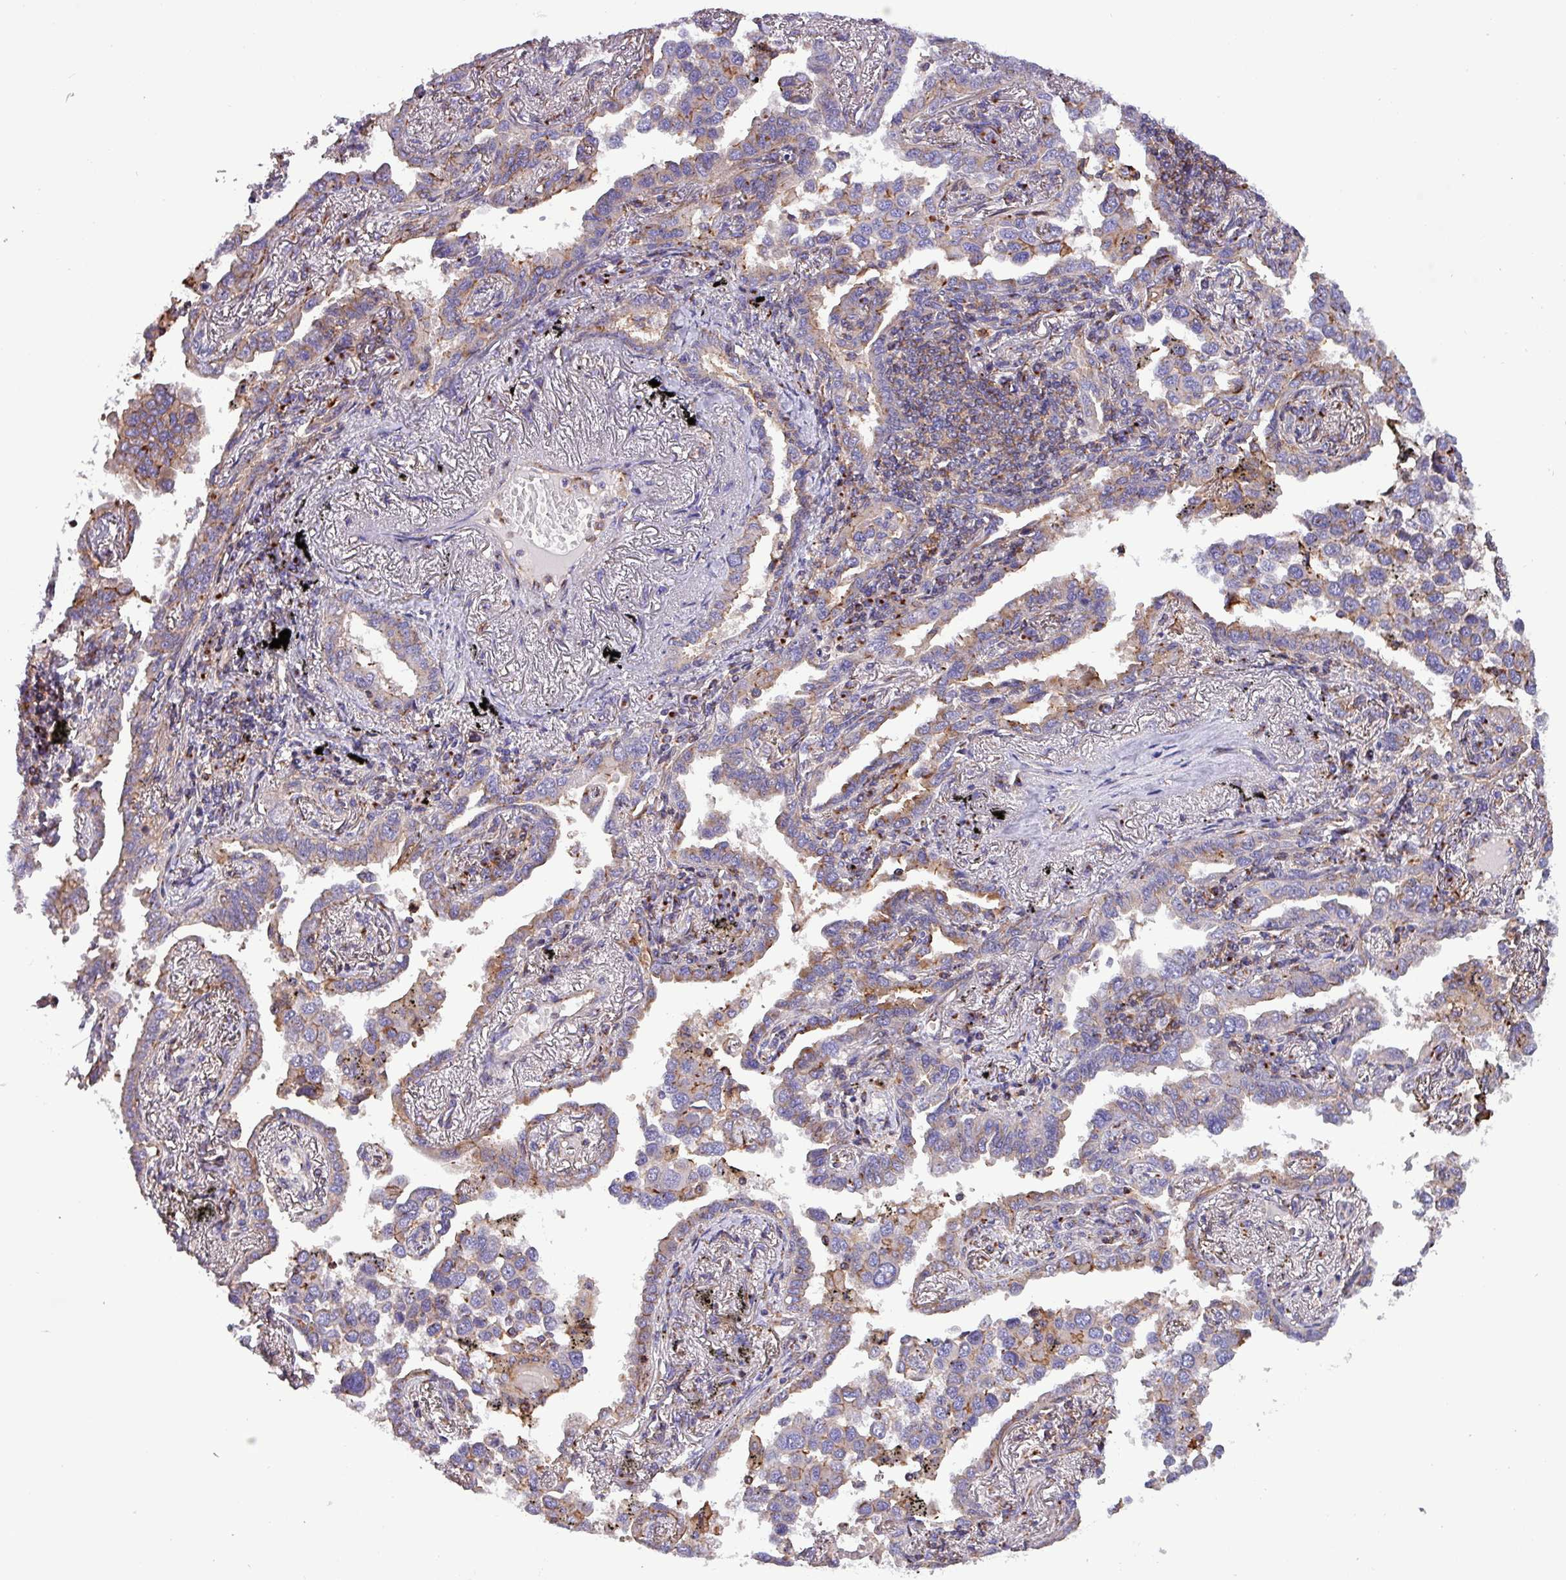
{"staining": {"intensity": "weak", "quantity": "<25%", "location": "cytoplasmic/membranous"}, "tissue": "lung cancer", "cell_type": "Tumor cells", "image_type": "cancer", "snomed": [{"axis": "morphology", "description": "Adenocarcinoma, NOS"}, {"axis": "topography", "description": "Lung"}], "caption": "Immunohistochemistry (IHC) of human lung adenocarcinoma shows no staining in tumor cells.", "gene": "VAMP4", "patient": {"sex": "male", "age": 67}}